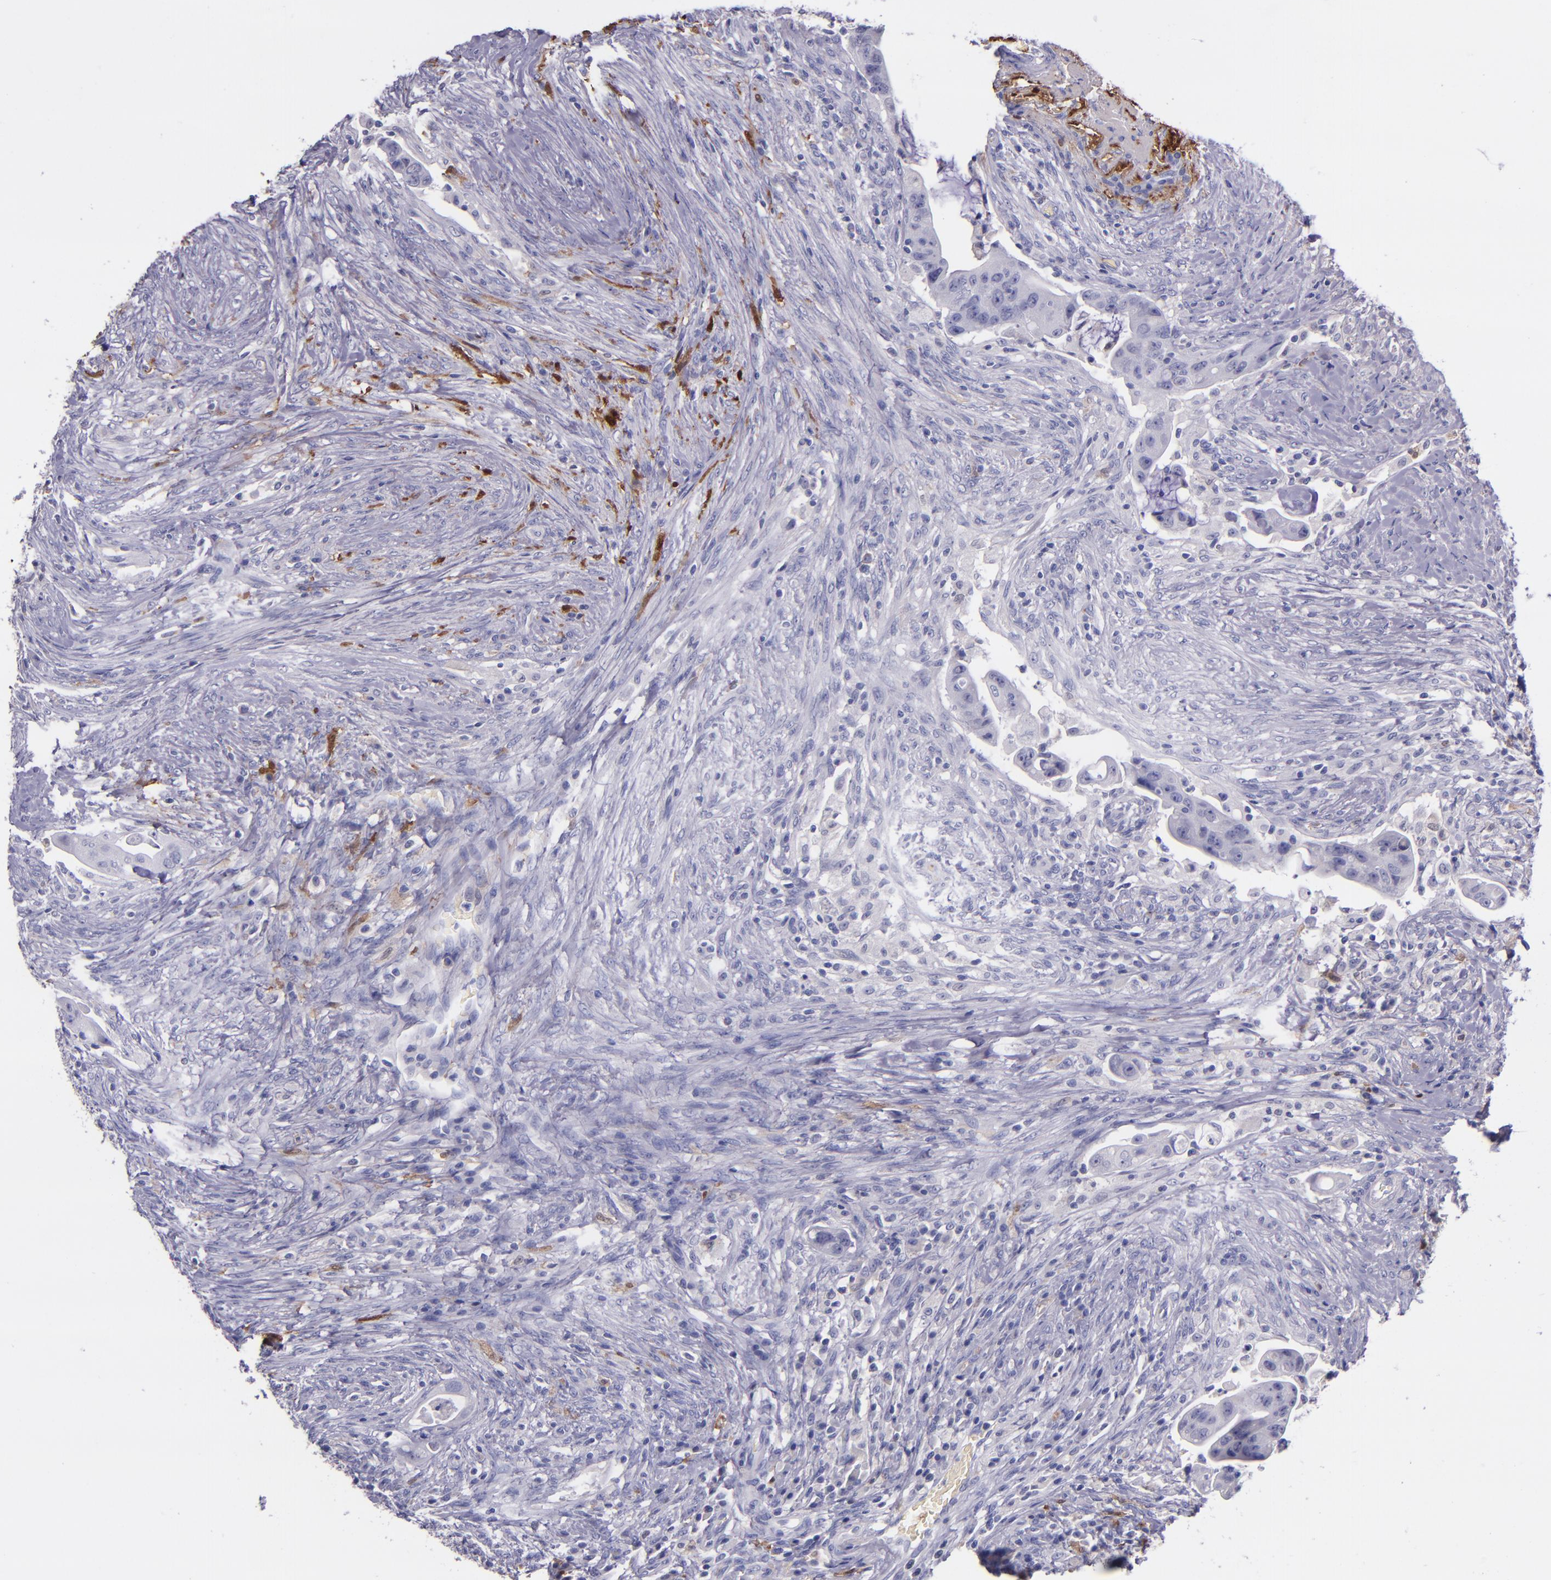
{"staining": {"intensity": "negative", "quantity": "none", "location": "none"}, "tissue": "colorectal cancer", "cell_type": "Tumor cells", "image_type": "cancer", "snomed": [{"axis": "morphology", "description": "Adenocarcinoma, NOS"}, {"axis": "topography", "description": "Rectum"}], "caption": "The micrograph reveals no significant staining in tumor cells of colorectal adenocarcinoma.", "gene": "F13A1", "patient": {"sex": "female", "age": 71}}